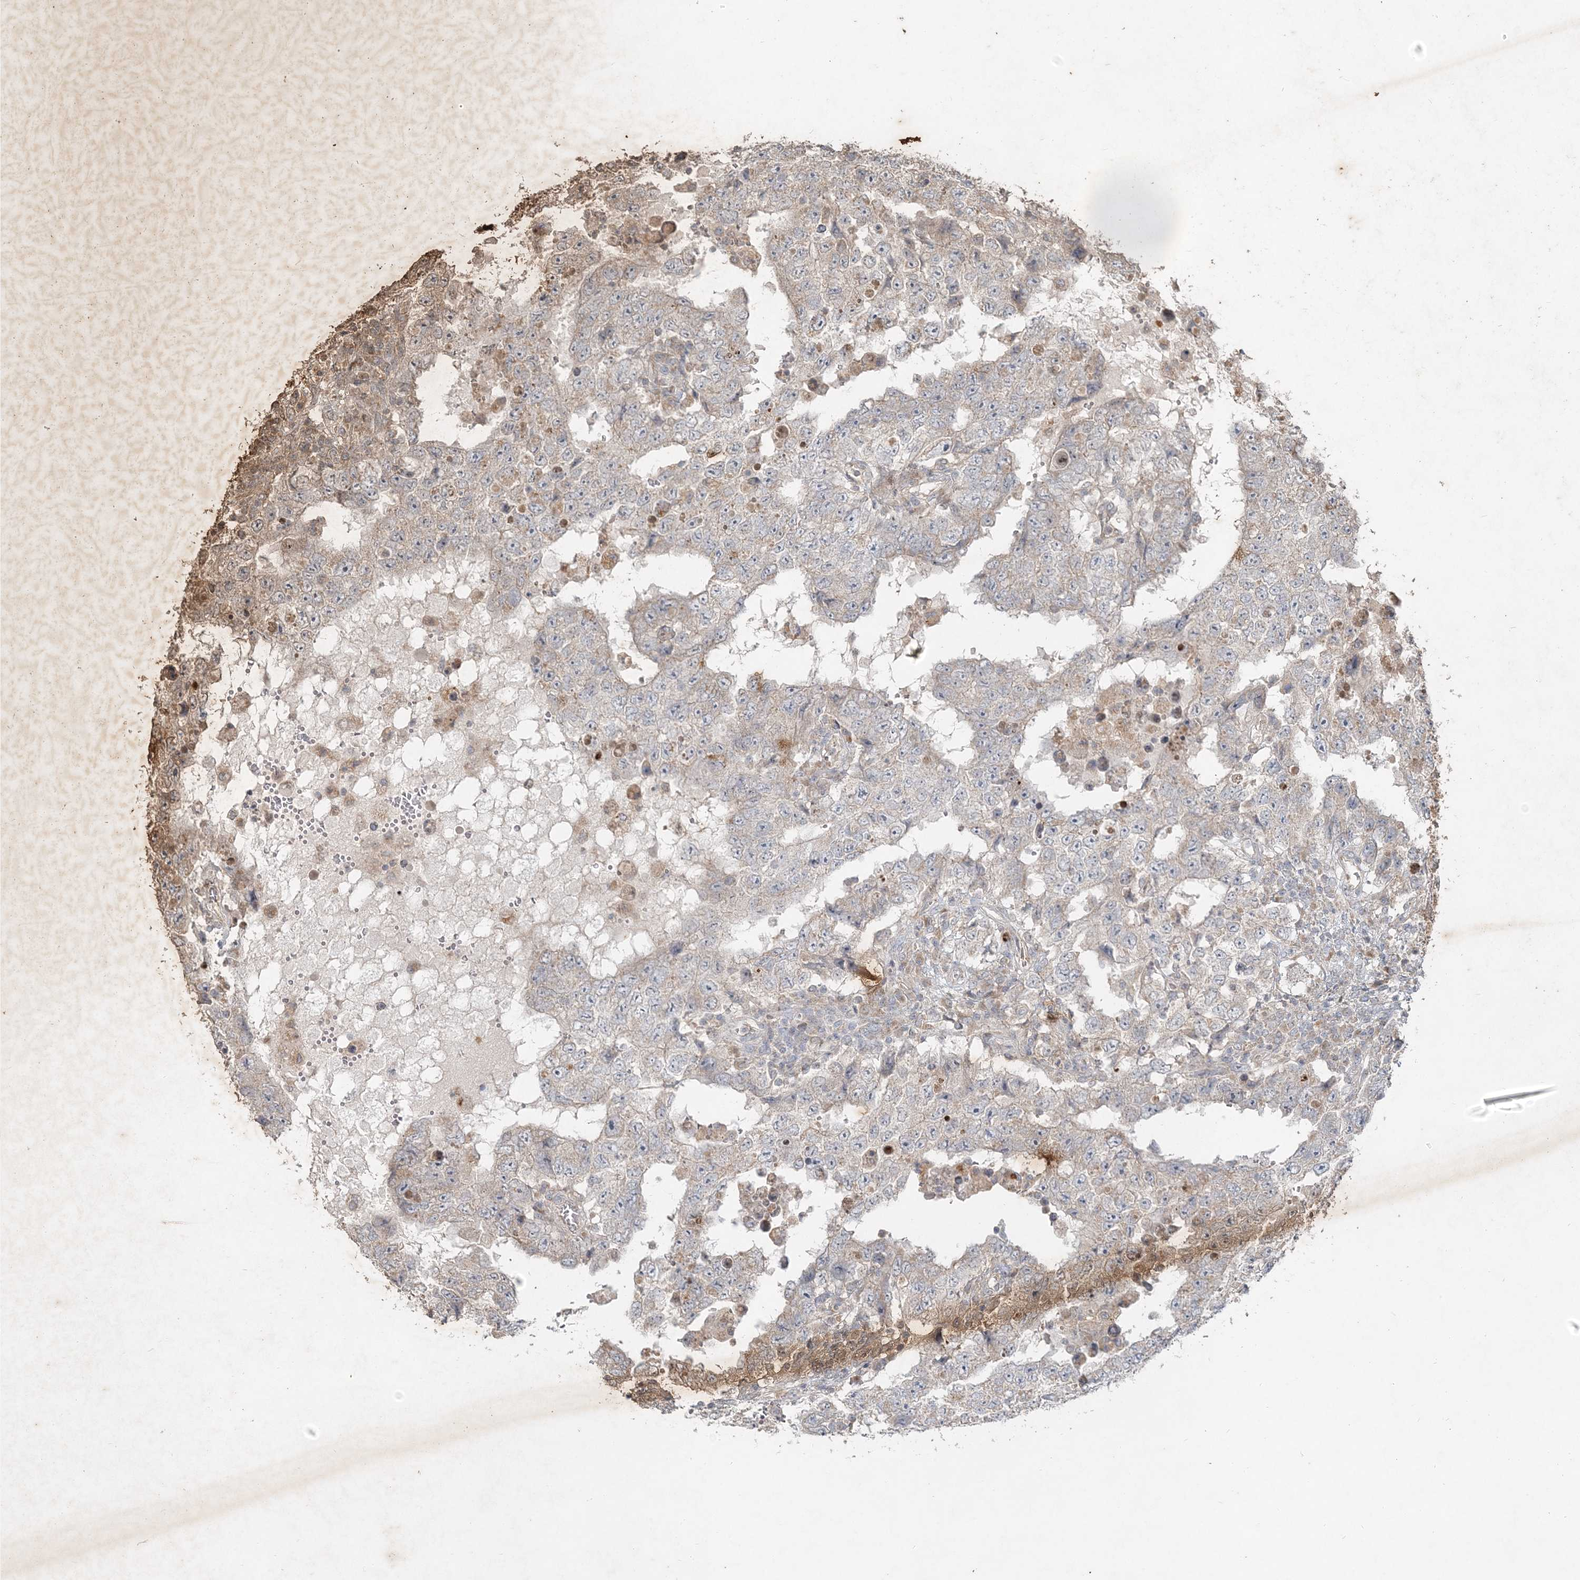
{"staining": {"intensity": "weak", "quantity": "<25%", "location": "cytoplasmic/membranous"}, "tissue": "testis cancer", "cell_type": "Tumor cells", "image_type": "cancer", "snomed": [{"axis": "morphology", "description": "Carcinoma, Embryonal, NOS"}, {"axis": "topography", "description": "Testis"}], "caption": "Immunohistochemistry image of human embryonal carcinoma (testis) stained for a protein (brown), which demonstrates no positivity in tumor cells.", "gene": "RAB14", "patient": {"sex": "male", "age": 26}}